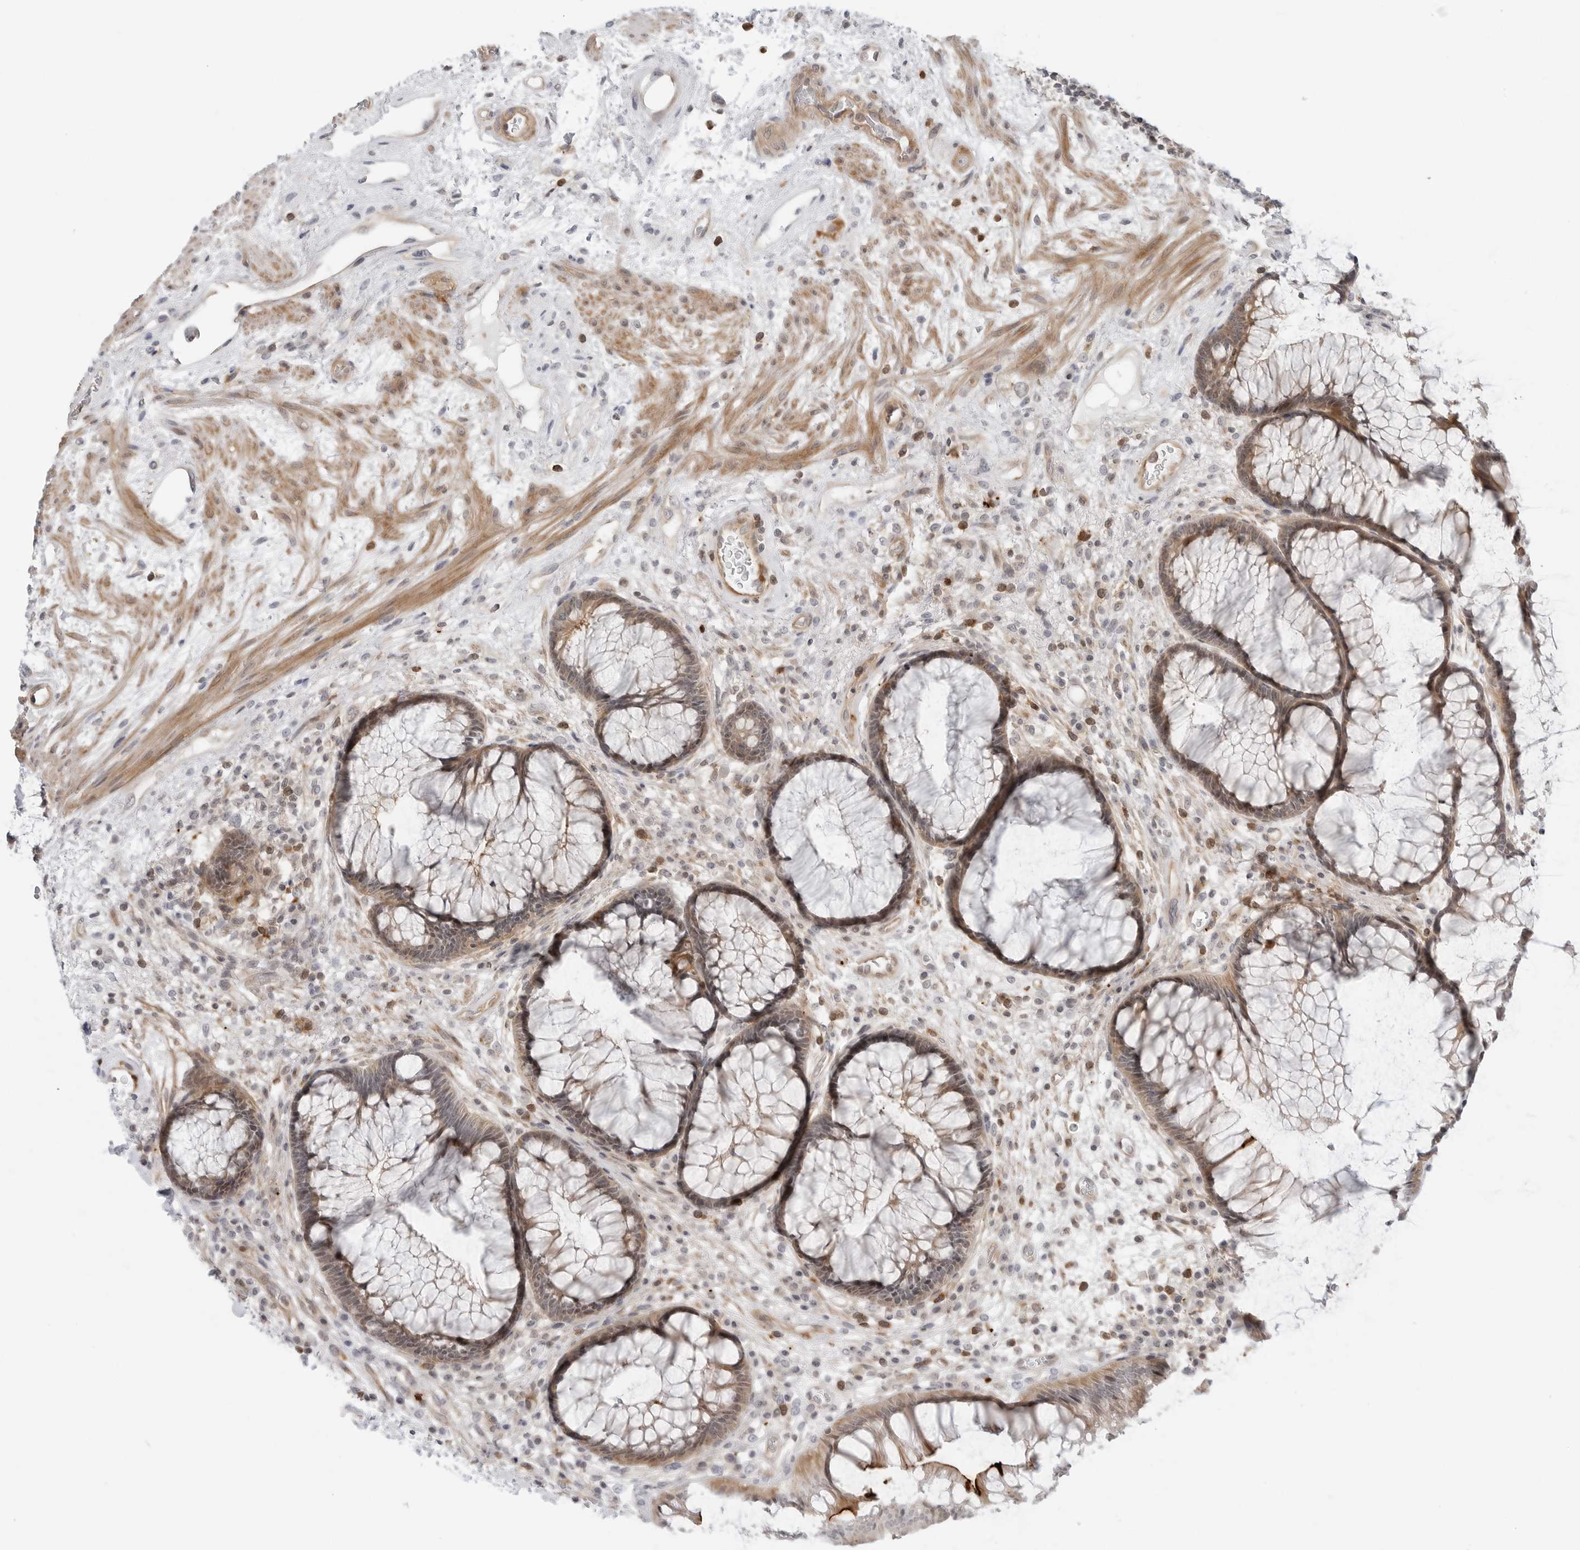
{"staining": {"intensity": "strong", "quantity": "25%-75%", "location": "cytoplasmic/membranous"}, "tissue": "rectum", "cell_type": "Glandular cells", "image_type": "normal", "snomed": [{"axis": "morphology", "description": "Normal tissue, NOS"}, {"axis": "topography", "description": "Rectum"}], "caption": "Human rectum stained with a brown dye exhibits strong cytoplasmic/membranous positive staining in about 25%-75% of glandular cells.", "gene": "STXBP3", "patient": {"sex": "male", "age": 51}}